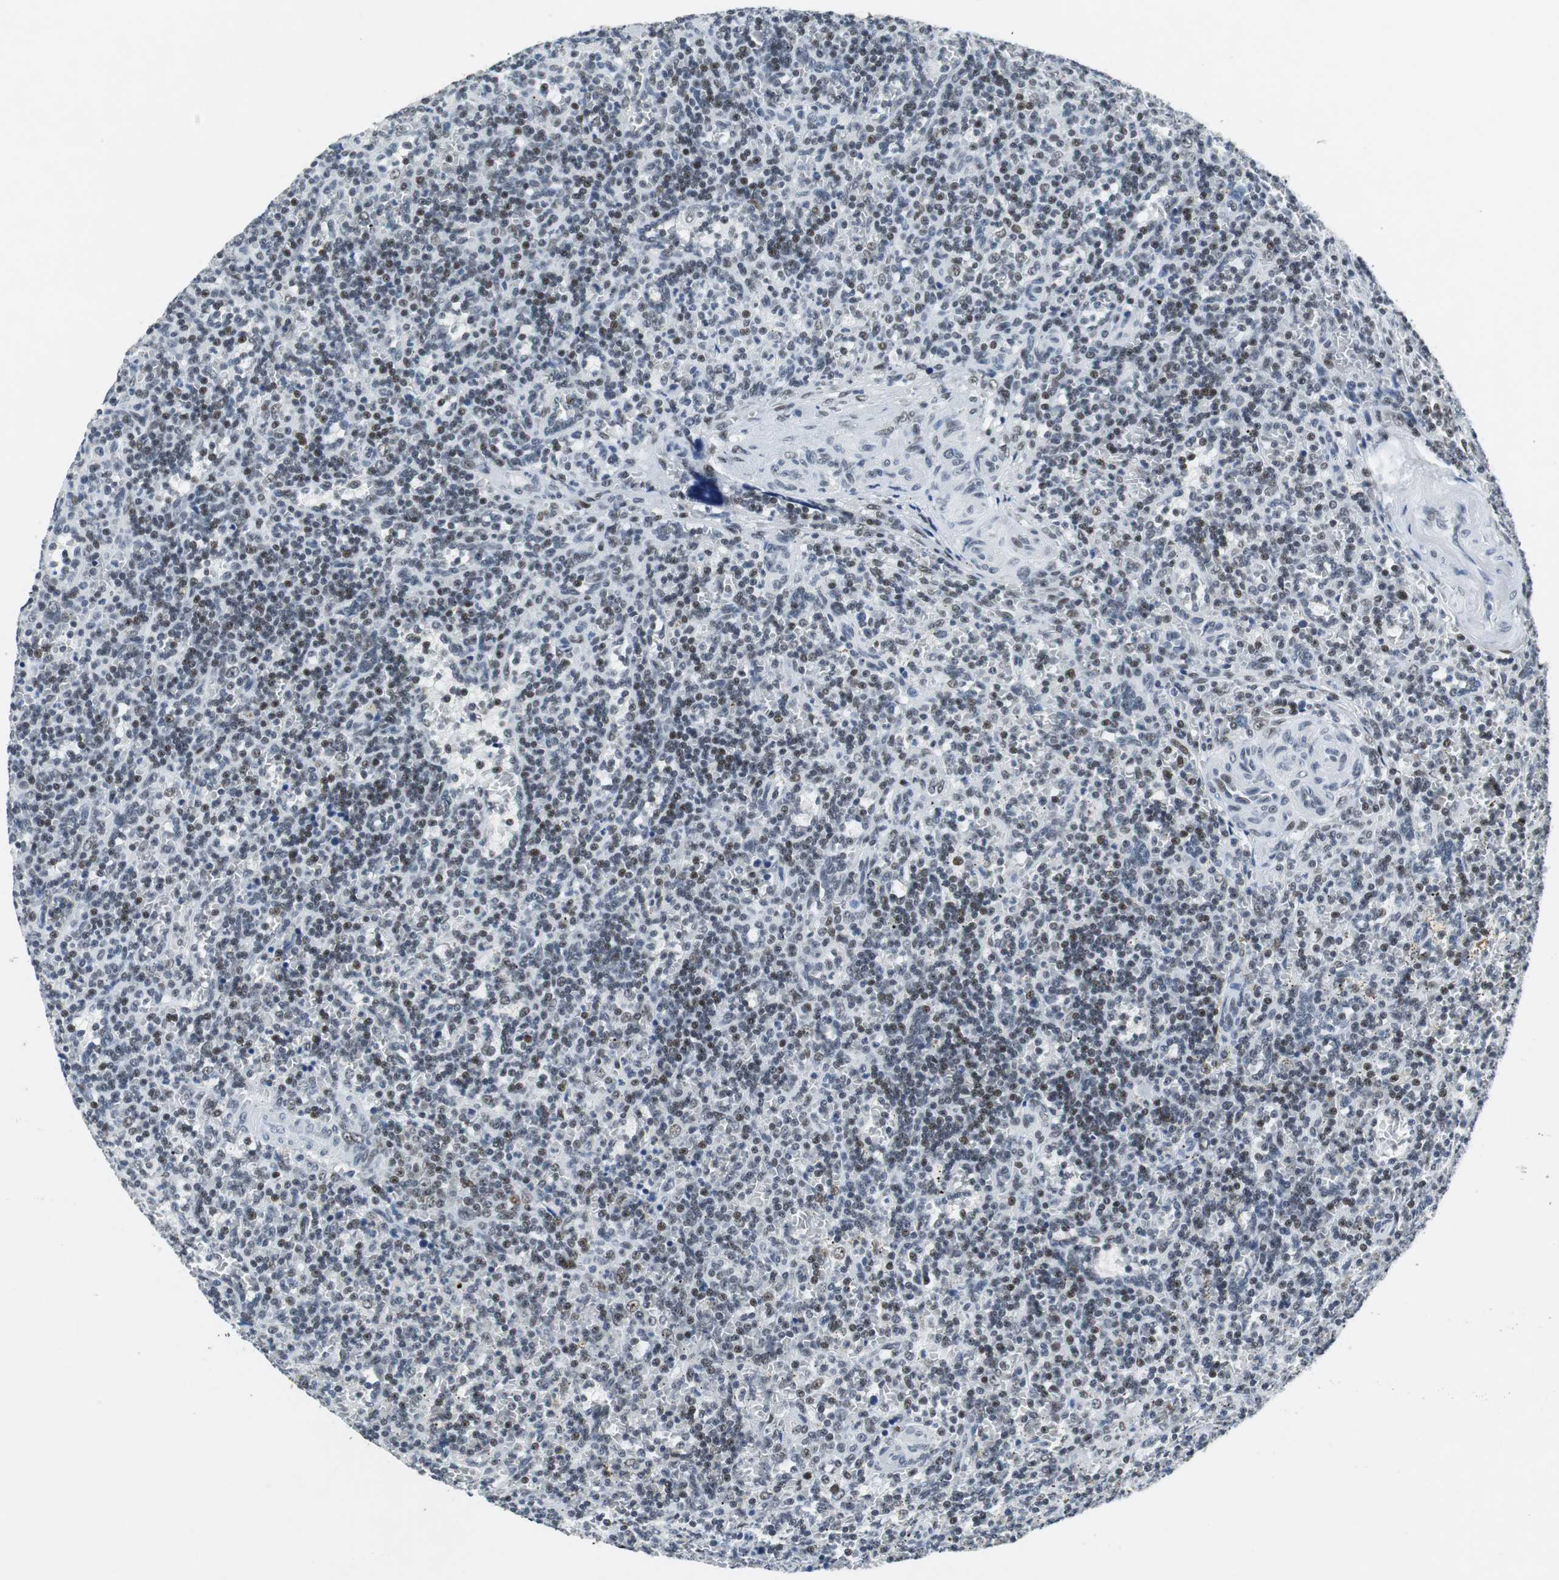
{"staining": {"intensity": "weak", "quantity": "<25%", "location": "nuclear"}, "tissue": "lymphoma", "cell_type": "Tumor cells", "image_type": "cancer", "snomed": [{"axis": "morphology", "description": "Malignant lymphoma, non-Hodgkin's type, Low grade"}, {"axis": "topography", "description": "Spleen"}], "caption": "The micrograph exhibits no significant staining in tumor cells of low-grade malignant lymphoma, non-Hodgkin's type.", "gene": "HDAC3", "patient": {"sex": "male", "age": 73}}